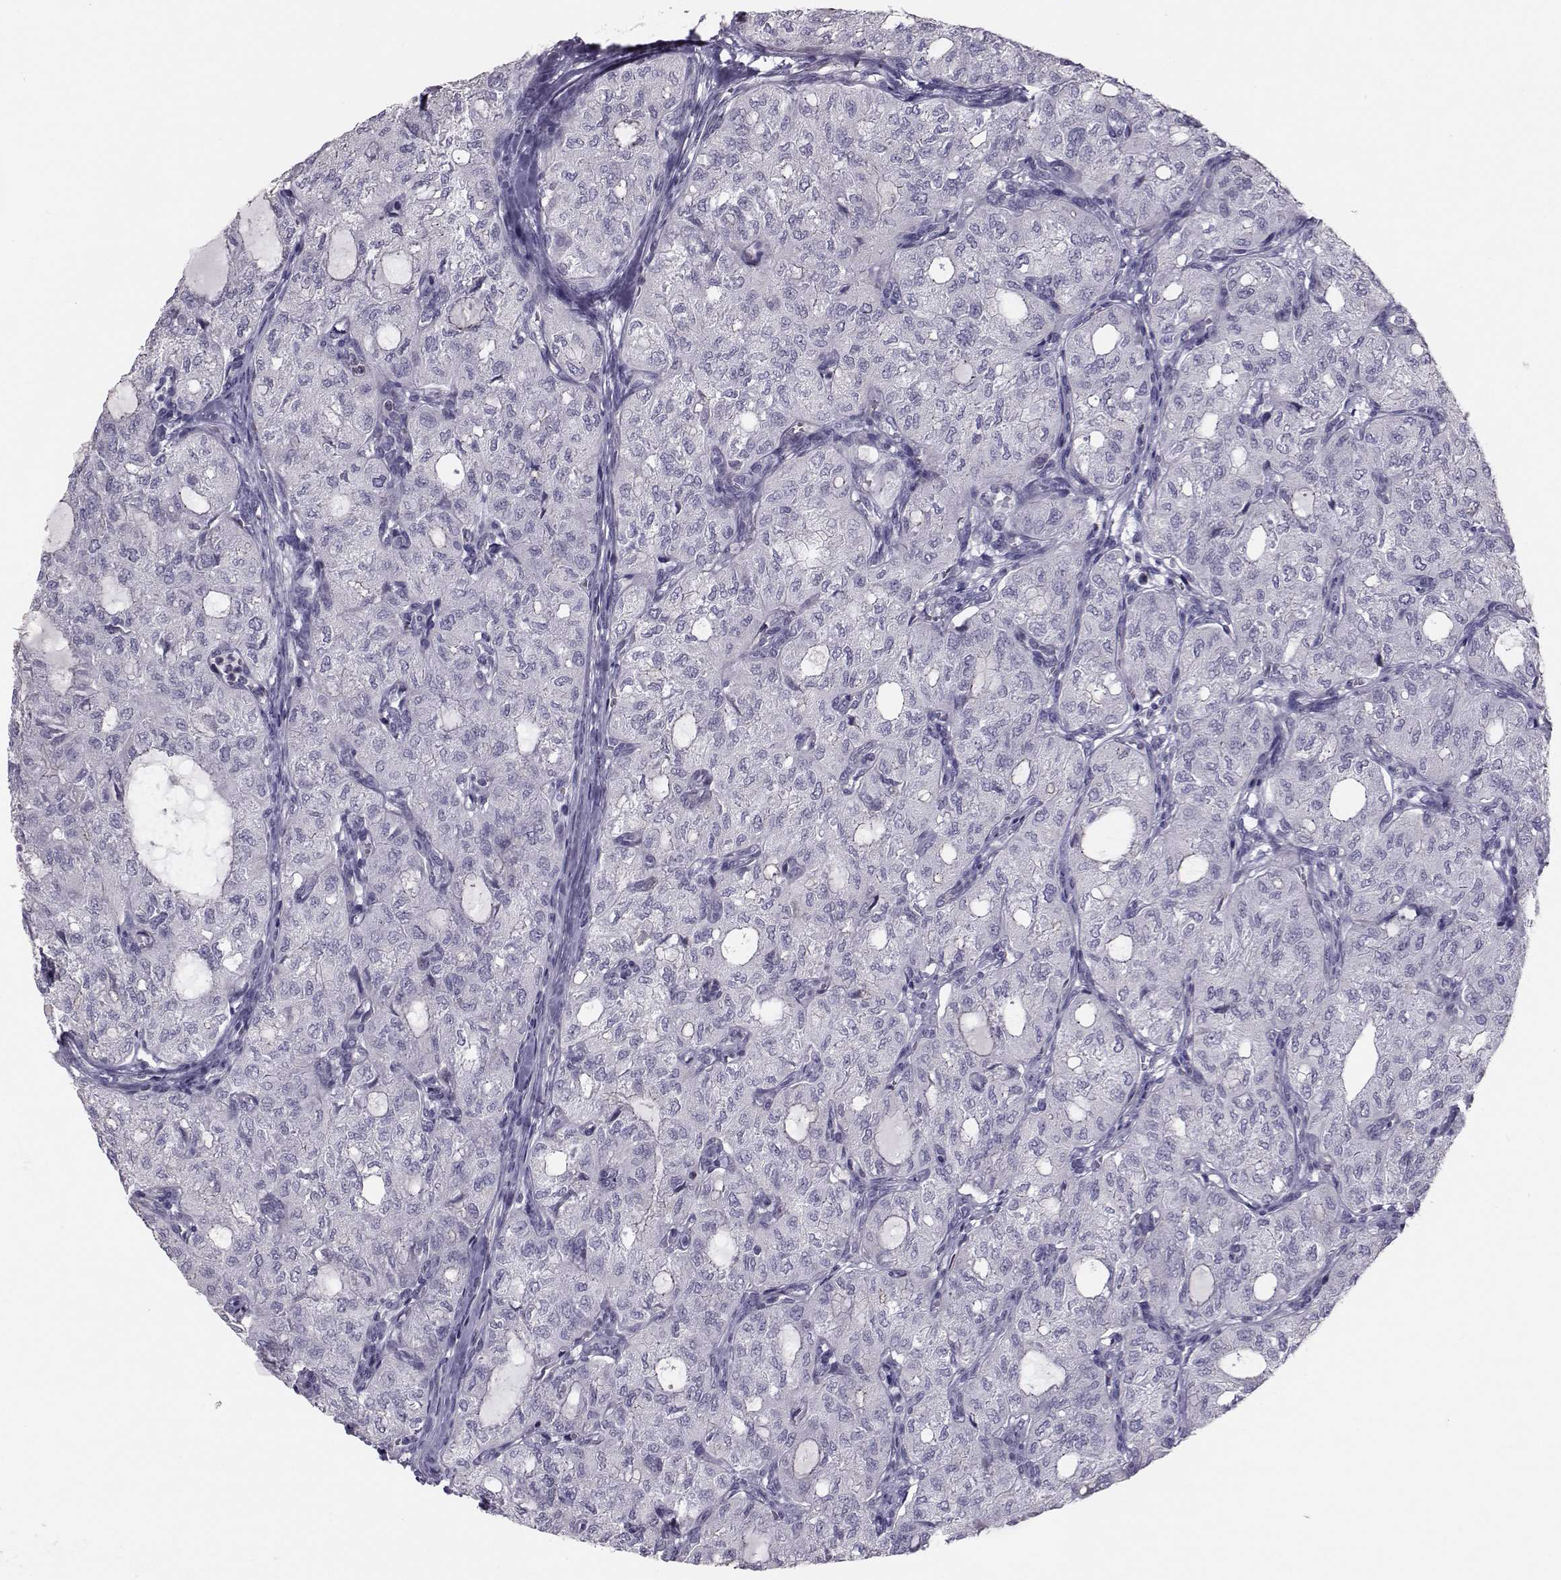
{"staining": {"intensity": "negative", "quantity": "none", "location": "none"}, "tissue": "thyroid cancer", "cell_type": "Tumor cells", "image_type": "cancer", "snomed": [{"axis": "morphology", "description": "Follicular adenoma carcinoma, NOS"}, {"axis": "topography", "description": "Thyroid gland"}], "caption": "DAB (3,3'-diaminobenzidine) immunohistochemical staining of follicular adenoma carcinoma (thyroid) displays no significant positivity in tumor cells.", "gene": "GARIN3", "patient": {"sex": "male", "age": 75}}